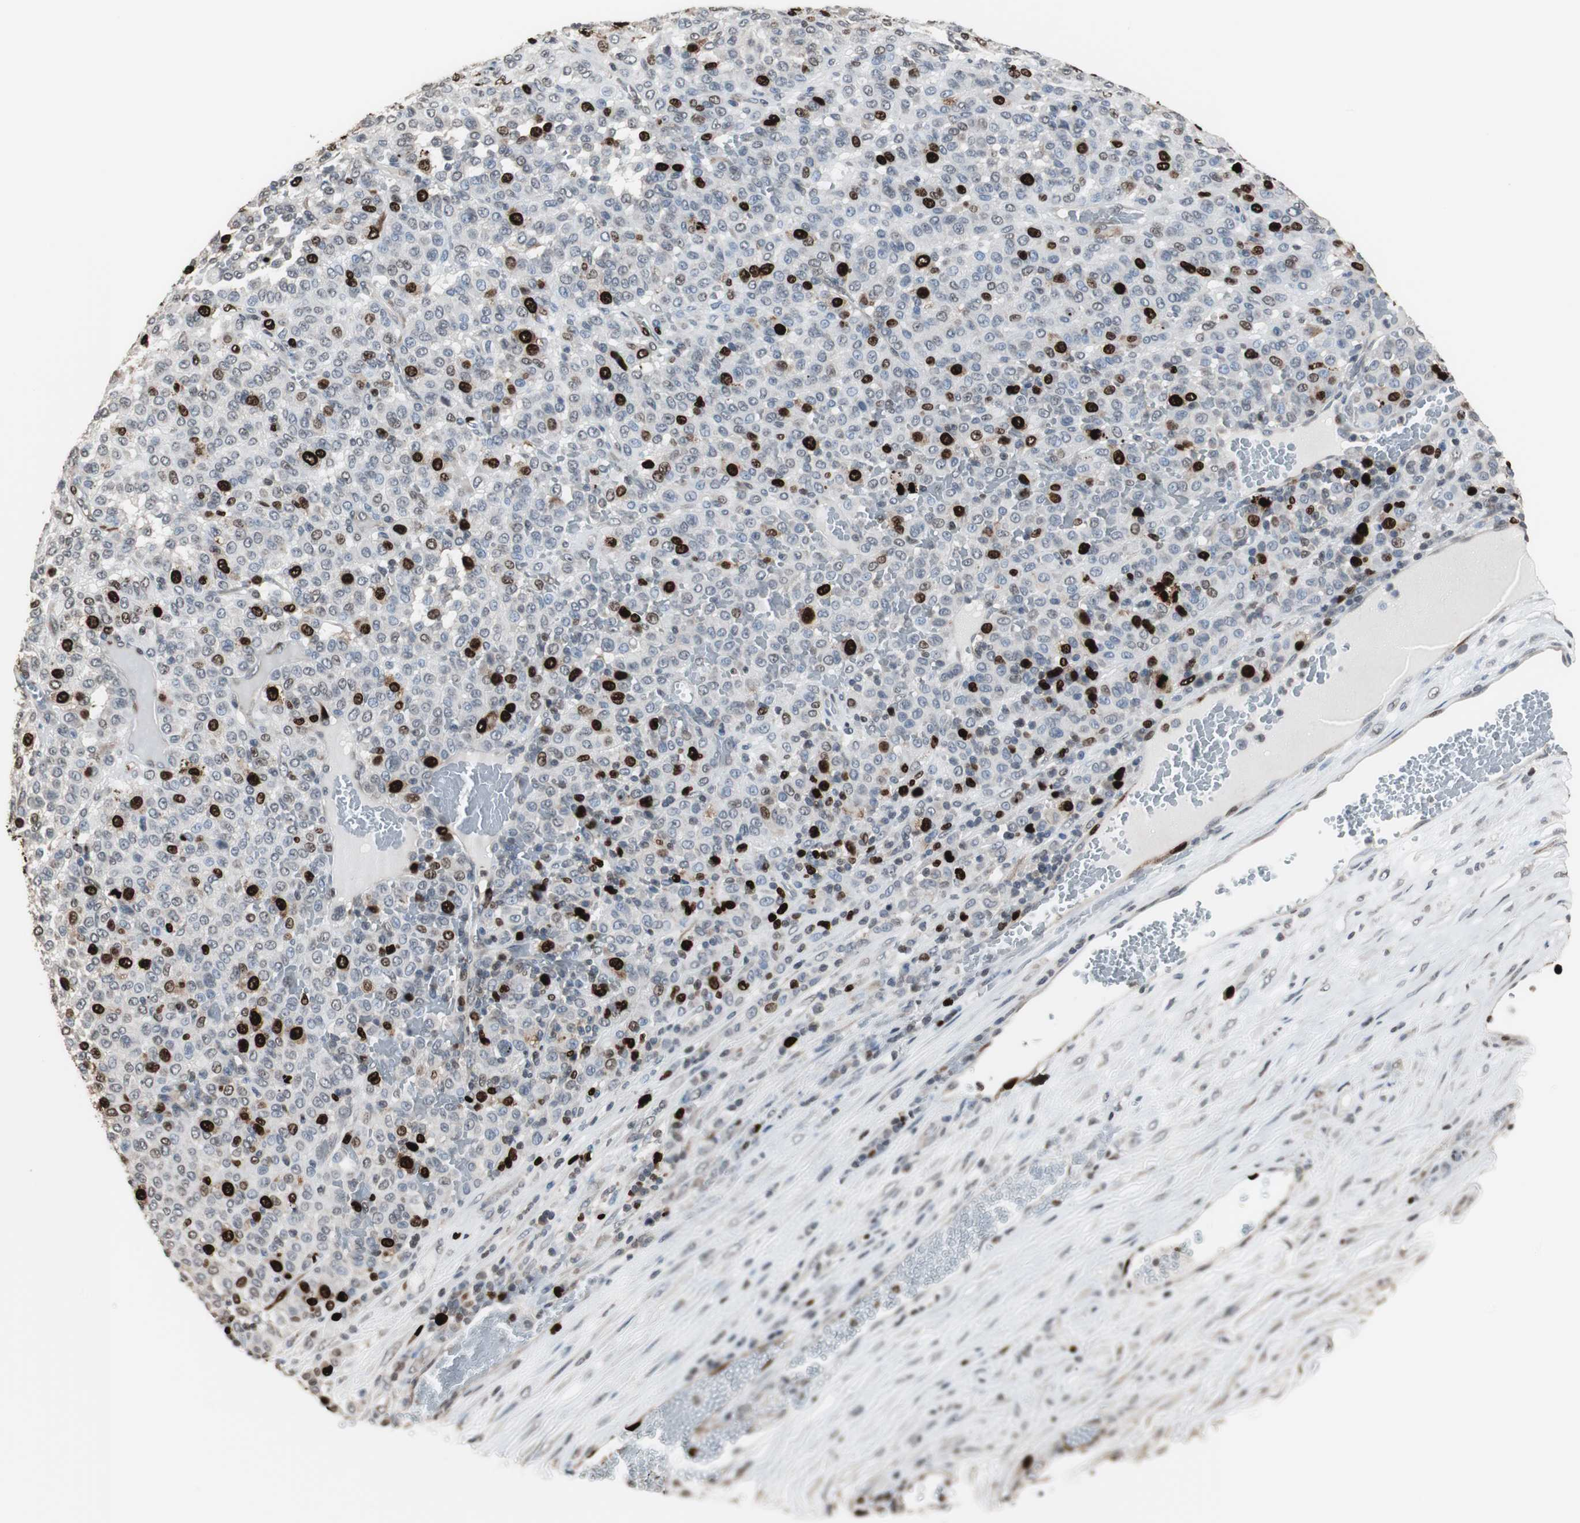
{"staining": {"intensity": "strong", "quantity": "<25%", "location": "nuclear"}, "tissue": "melanoma", "cell_type": "Tumor cells", "image_type": "cancer", "snomed": [{"axis": "morphology", "description": "Malignant melanoma, Metastatic site"}, {"axis": "topography", "description": "Pancreas"}], "caption": "There is medium levels of strong nuclear expression in tumor cells of melanoma, as demonstrated by immunohistochemical staining (brown color).", "gene": "TOP2A", "patient": {"sex": "female", "age": 30}}